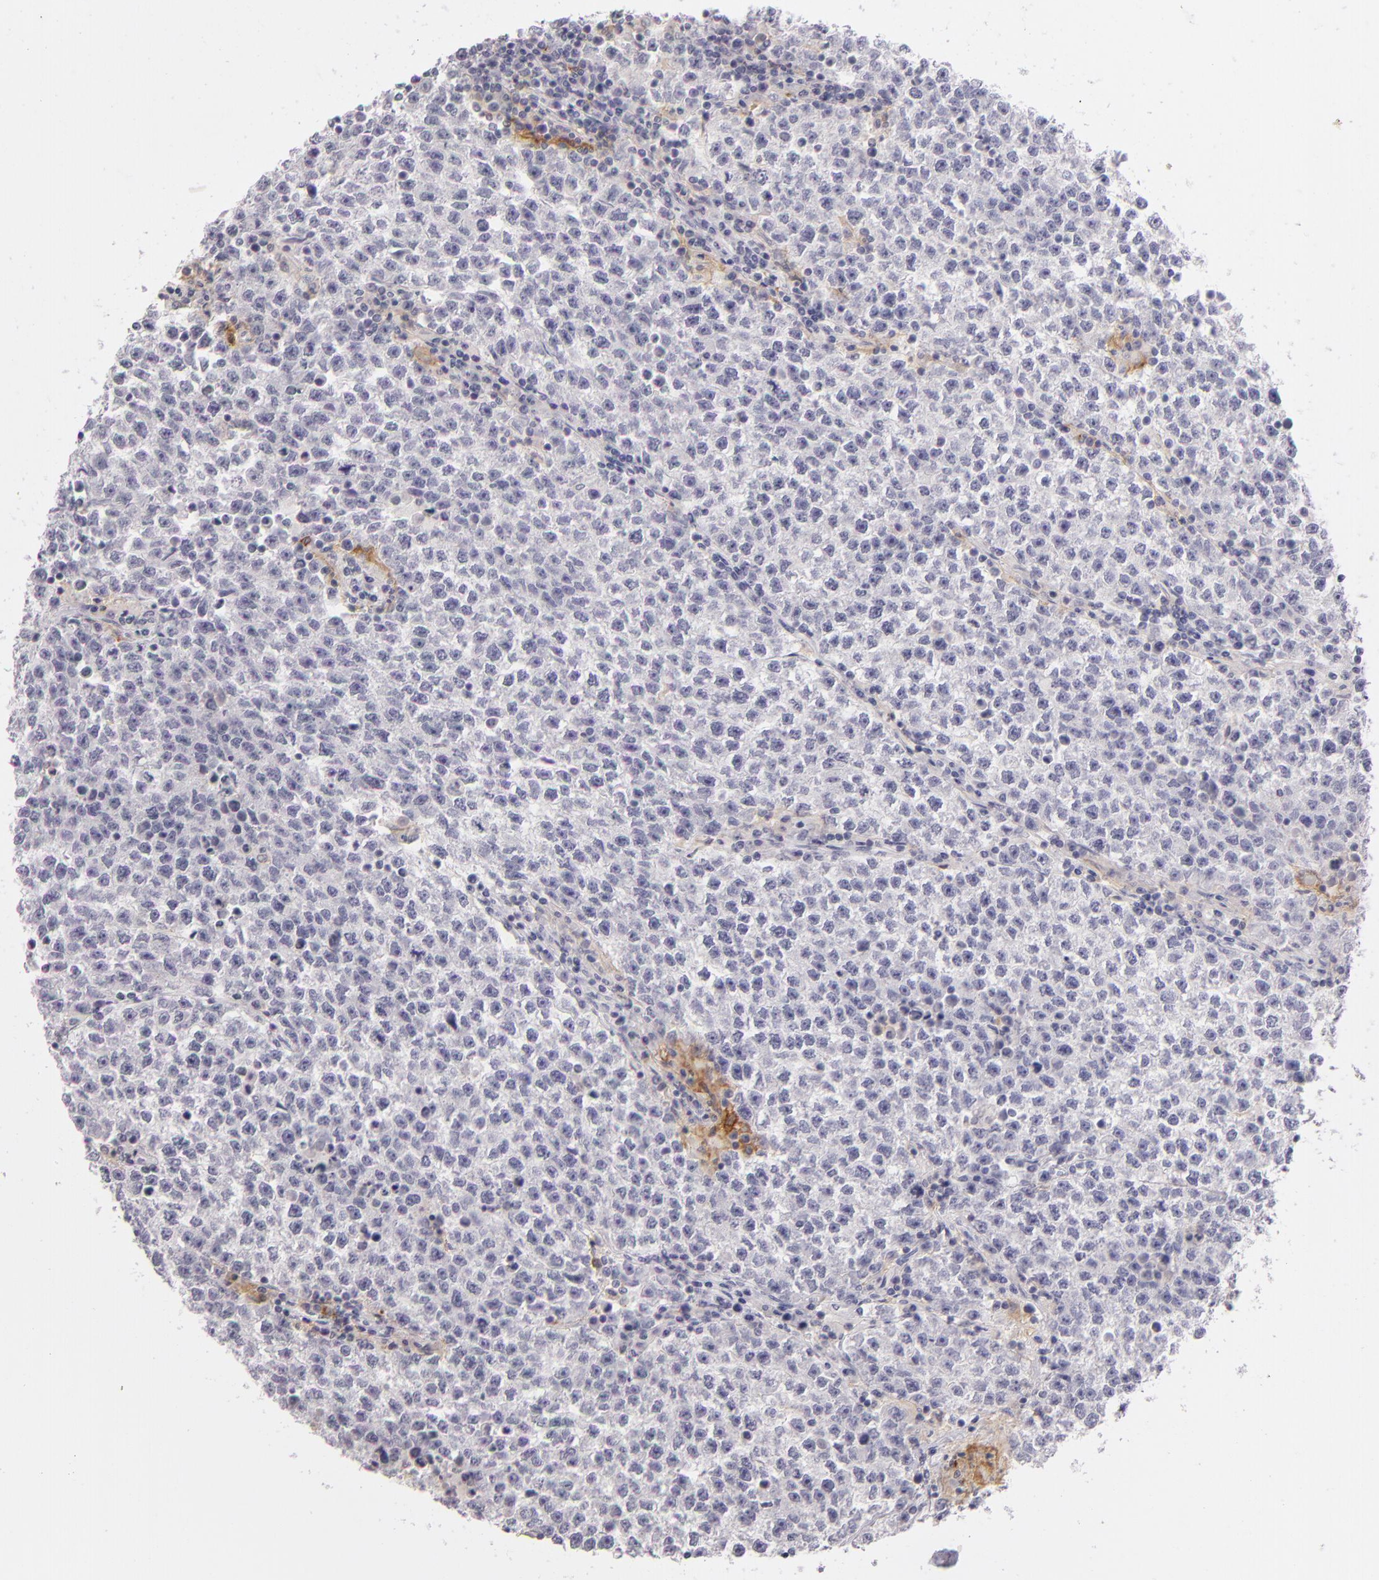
{"staining": {"intensity": "weak", "quantity": "<25%", "location": "cytoplasmic/membranous"}, "tissue": "testis cancer", "cell_type": "Tumor cells", "image_type": "cancer", "snomed": [{"axis": "morphology", "description": "Seminoma, NOS"}, {"axis": "topography", "description": "Testis"}], "caption": "IHC micrograph of testis seminoma stained for a protein (brown), which exhibits no positivity in tumor cells.", "gene": "CD40", "patient": {"sex": "male", "age": 36}}